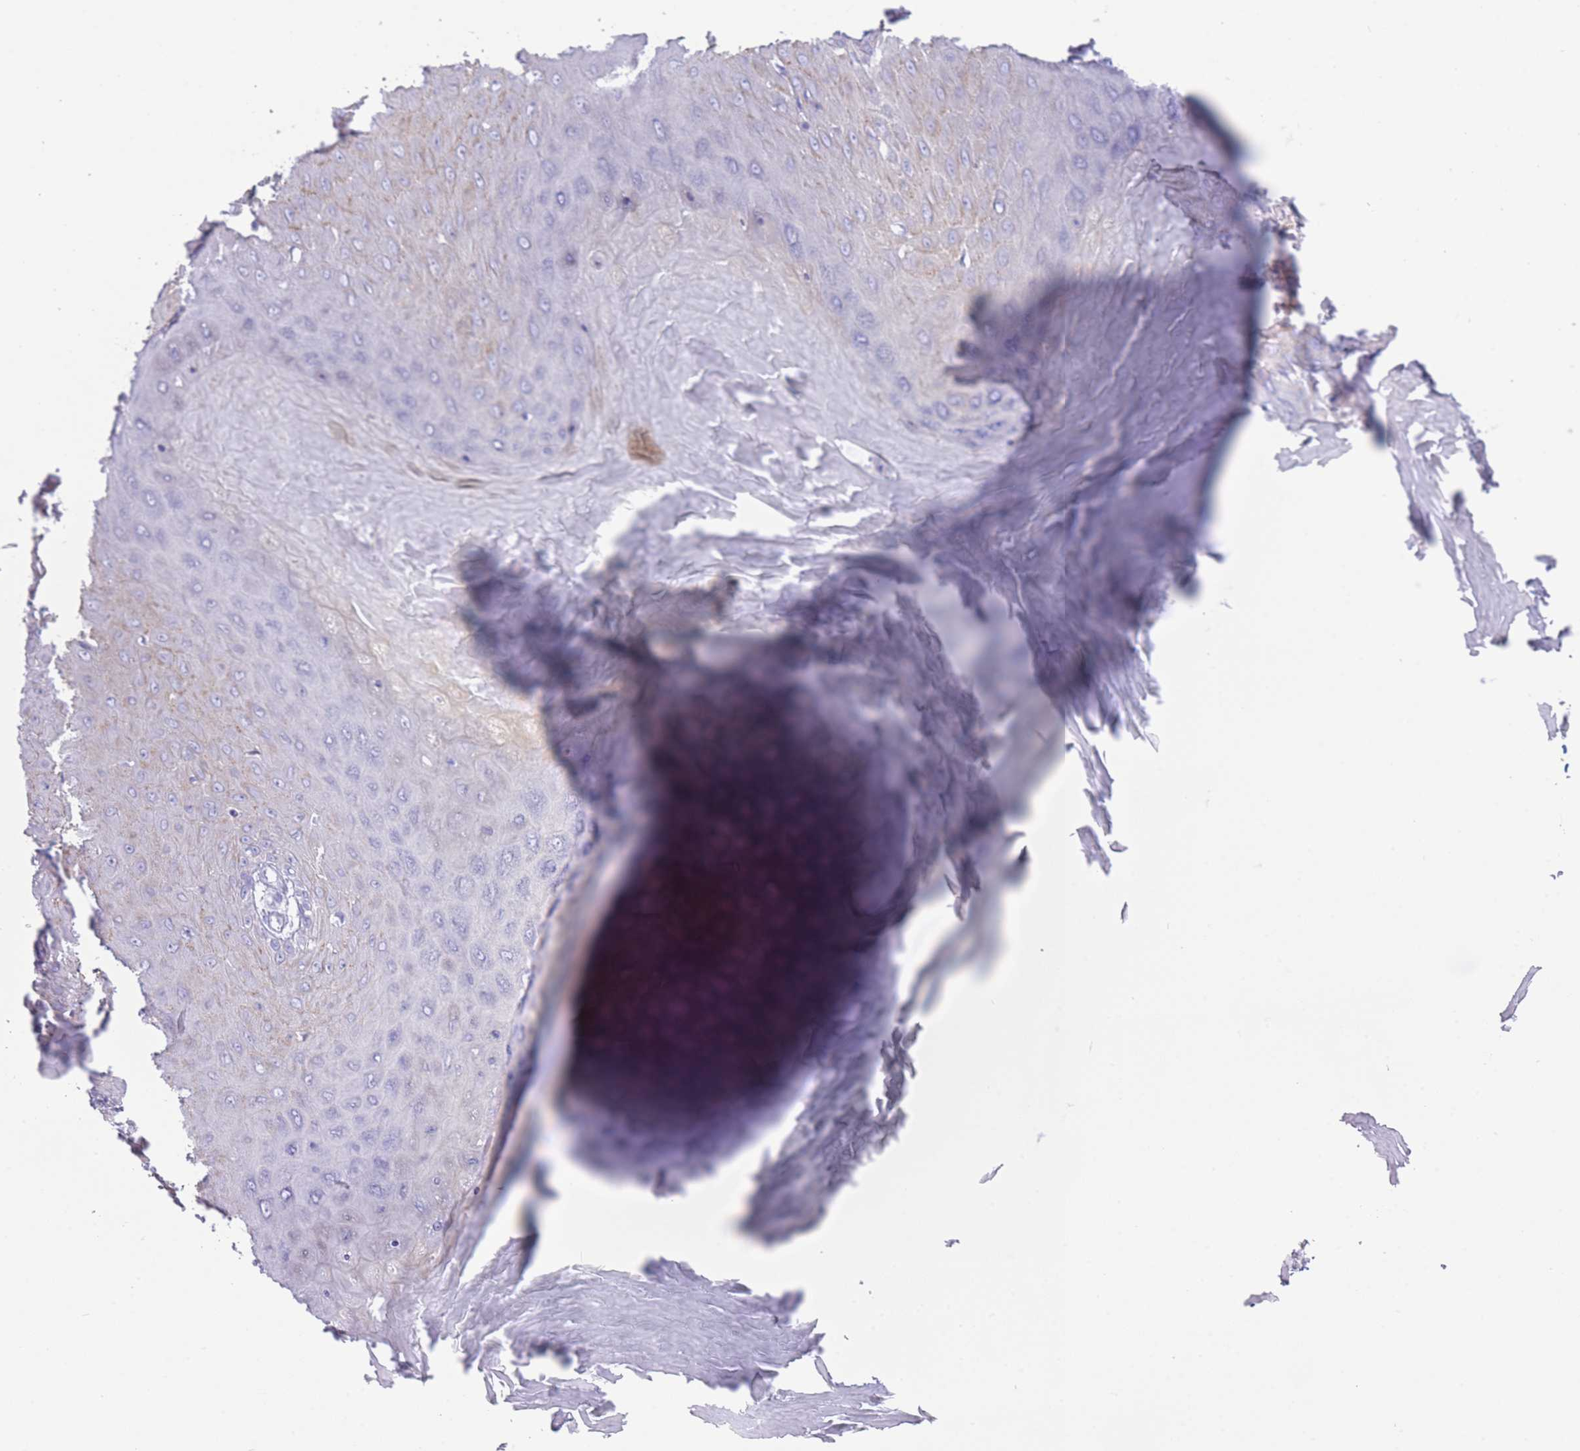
{"staining": {"intensity": "negative", "quantity": "none", "location": "none"}, "tissue": "skin cancer", "cell_type": "Tumor cells", "image_type": "cancer", "snomed": [{"axis": "morphology", "description": "Squamous cell carcinoma, NOS"}, {"axis": "topography", "description": "Skin"}], "caption": "Skin squamous cell carcinoma stained for a protein using immunohistochemistry (IHC) demonstrates no staining tumor cells.", "gene": "ASAP3", "patient": {"sex": "male", "age": 70}}